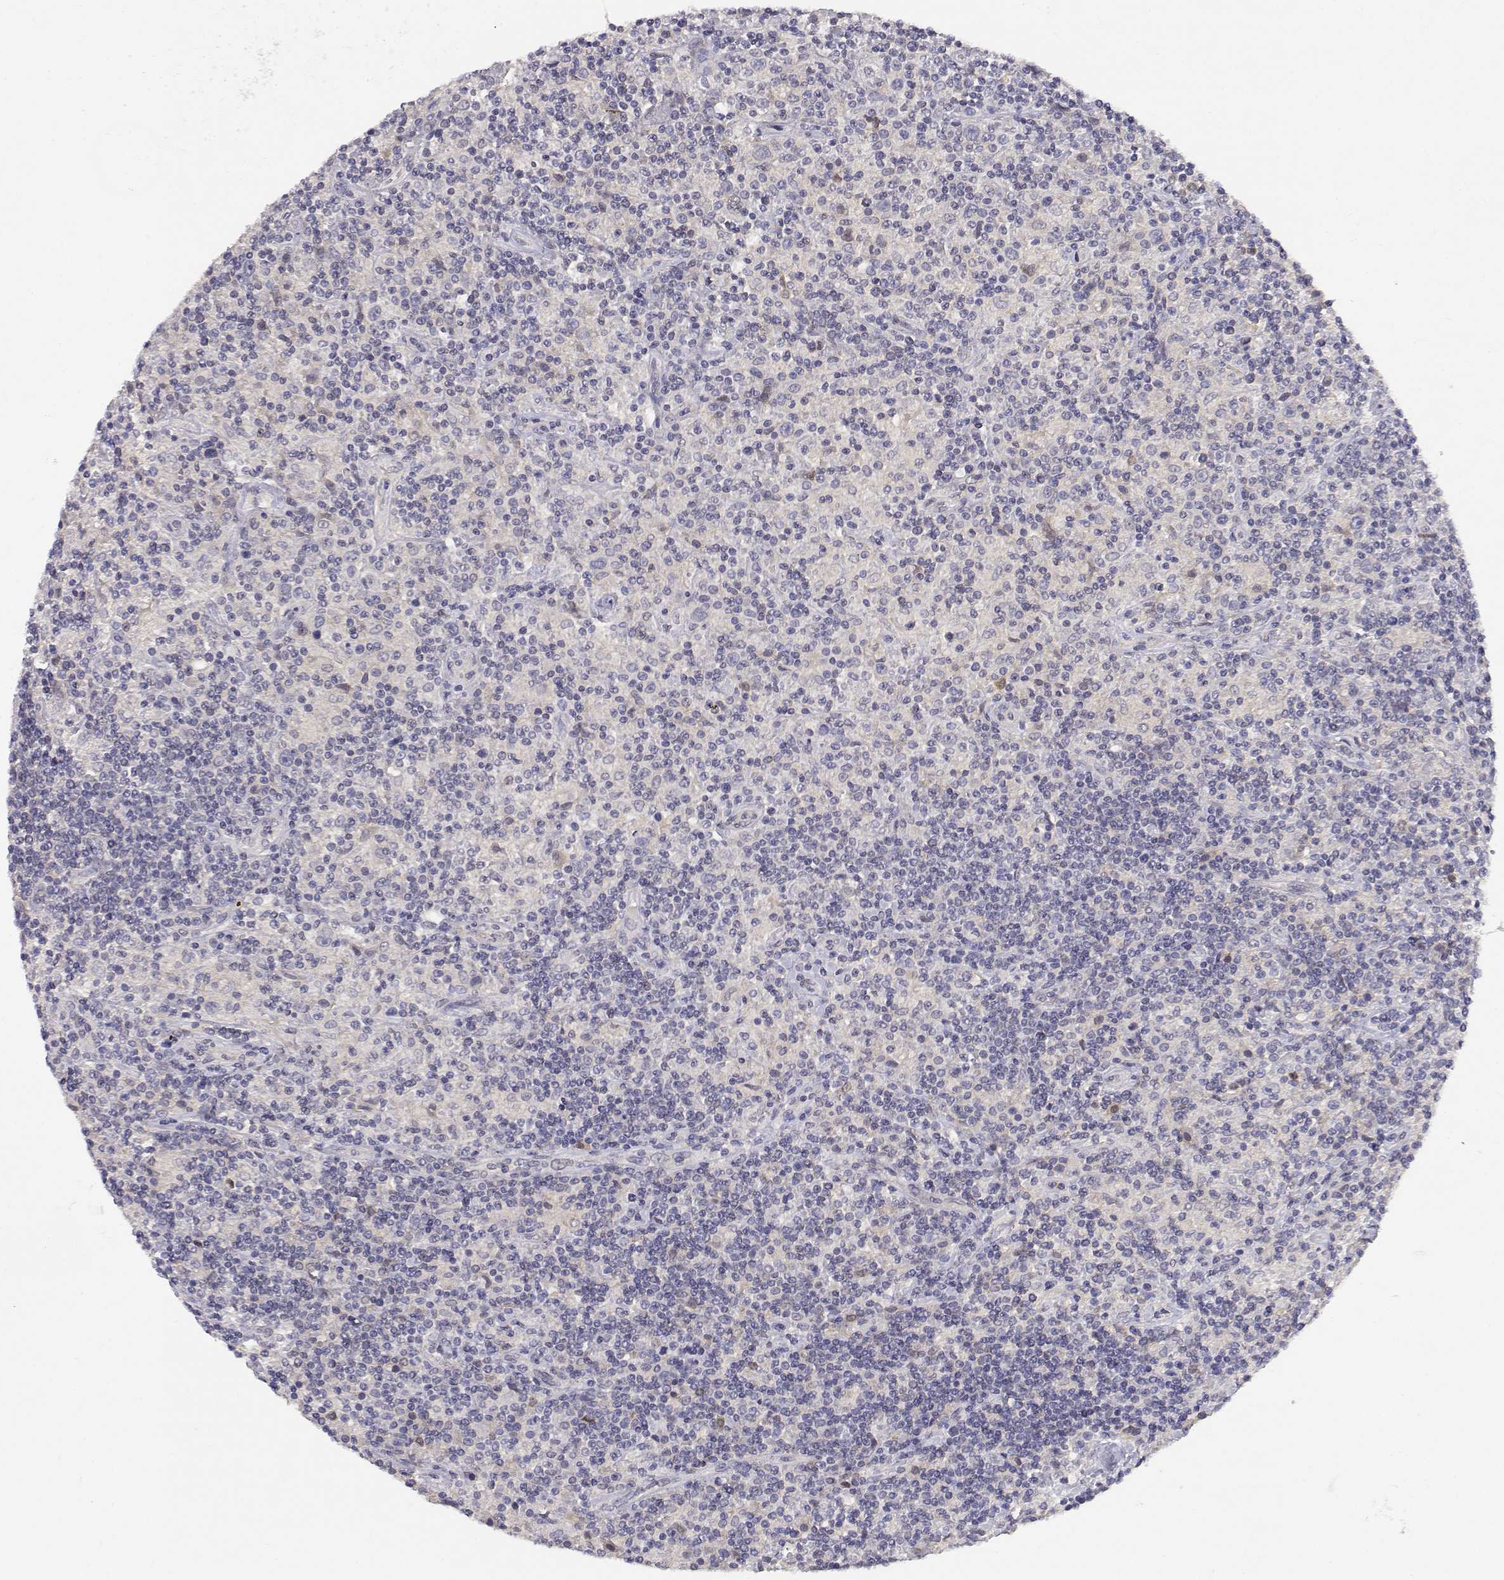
{"staining": {"intensity": "negative", "quantity": "none", "location": "none"}, "tissue": "lymphoma", "cell_type": "Tumor cells", "image_type": "cancer", "snomed": [{"axis": "morphology", "description": "Hodgkin's disease, NOS"}, {"axis": "topography", "description": "Lymph node"}], "caption": "Human lymphoma stained for a protein using immunohistochemistry (IHC) reveals no staining in tumor cells.", "gene": "ADA", "patient": {"sex": "male", "age": 70}}